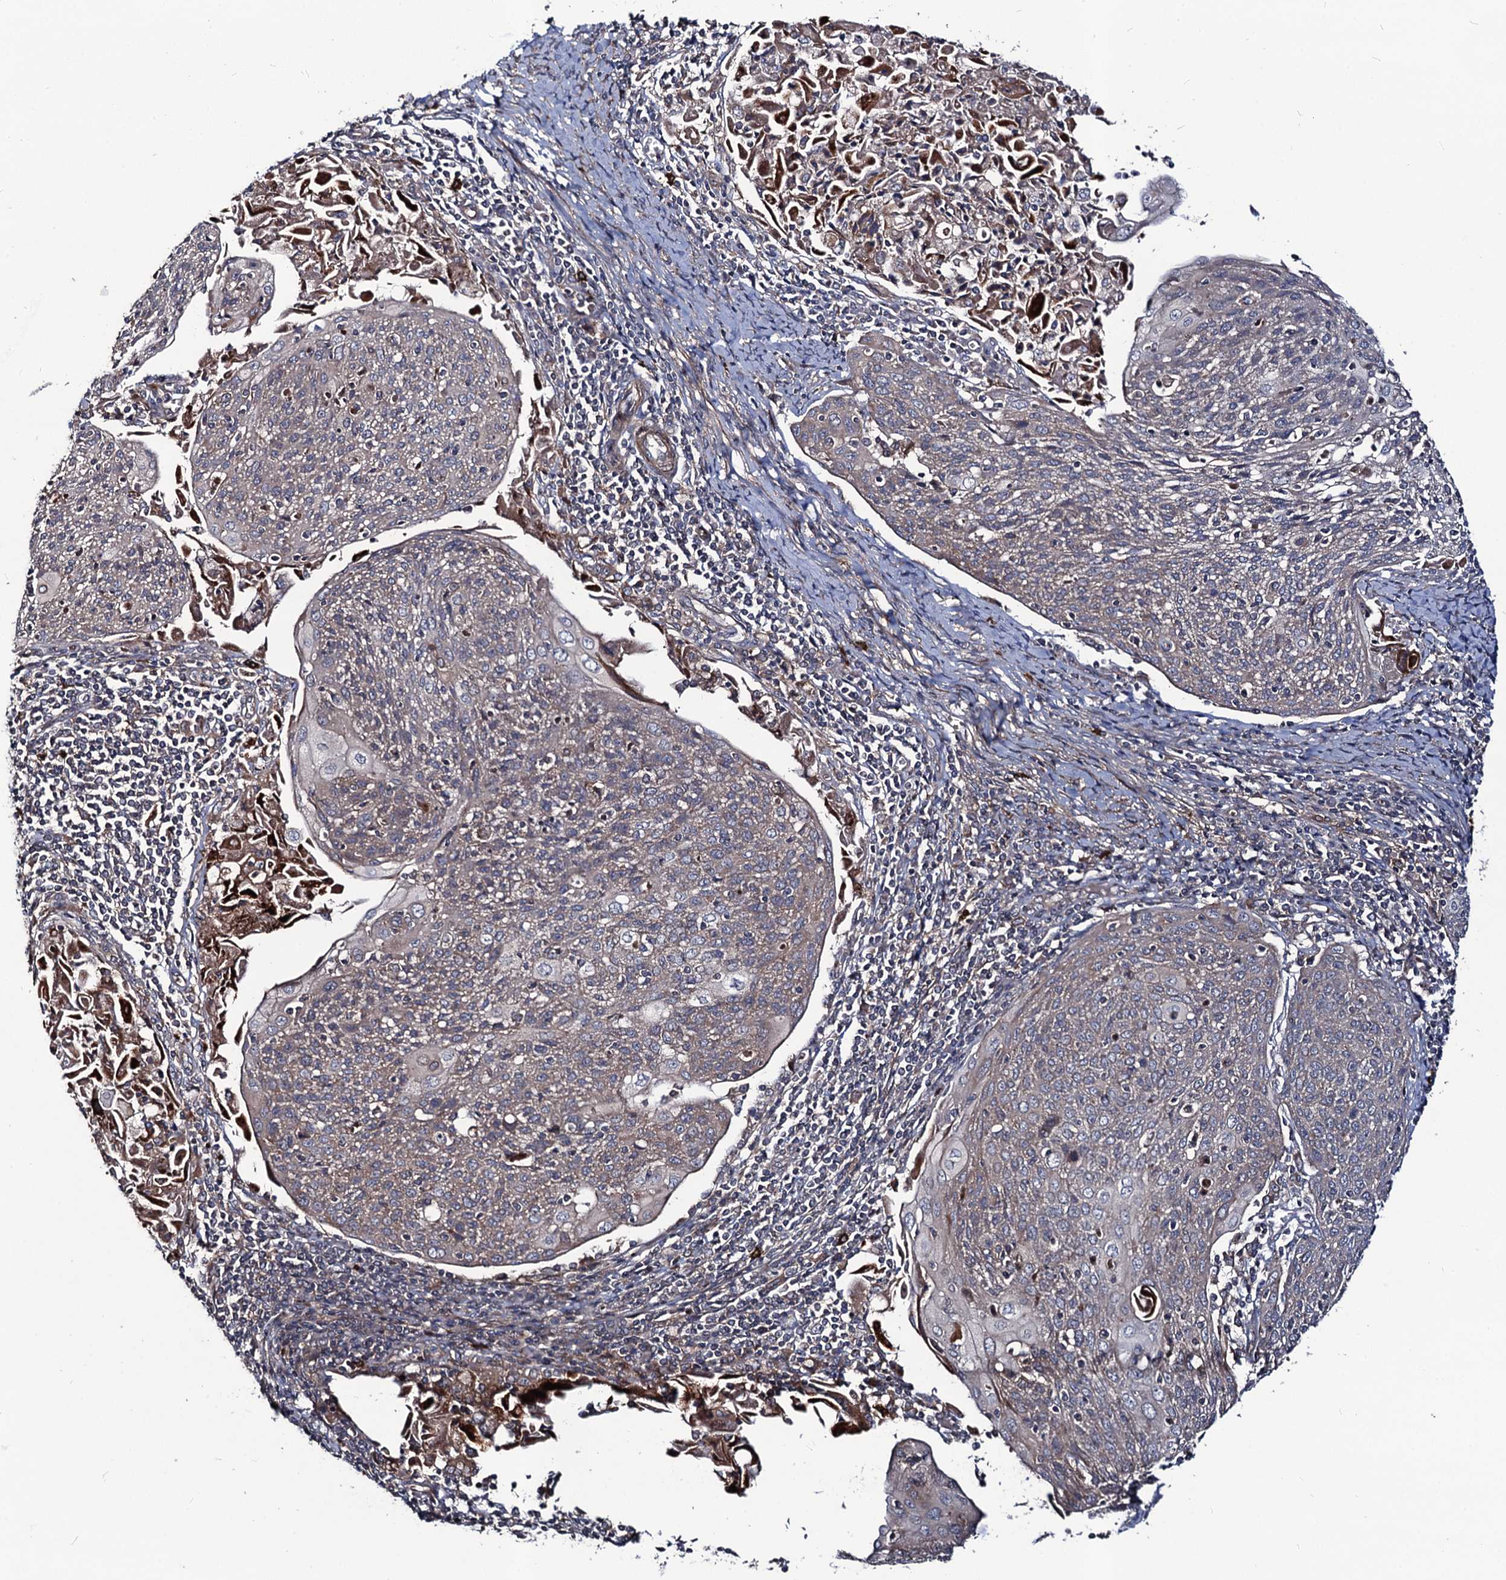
{"staining": {"intensity": "weak", "quantity": "25%-75%", "location": "cytoplasmic/membranous"}, "tissue": "cervical cancer", "cell_type": "Tumor cells", "image_type": "cancer", "snomed": [{"axis": "morphology", "description": "Squamous cell carcinoma, NOS"}, {"axis": "topography", "description": "Cervix"}], "caption": "There is low levels of weak cytoplasmic/membranous expression in tumor cells of cervical squamous cell carcinoma, as demonstrated by immunohistochemical staining (brown color).", "gene": "KXD1", "patient": {"sex": "female", "age": 67}}